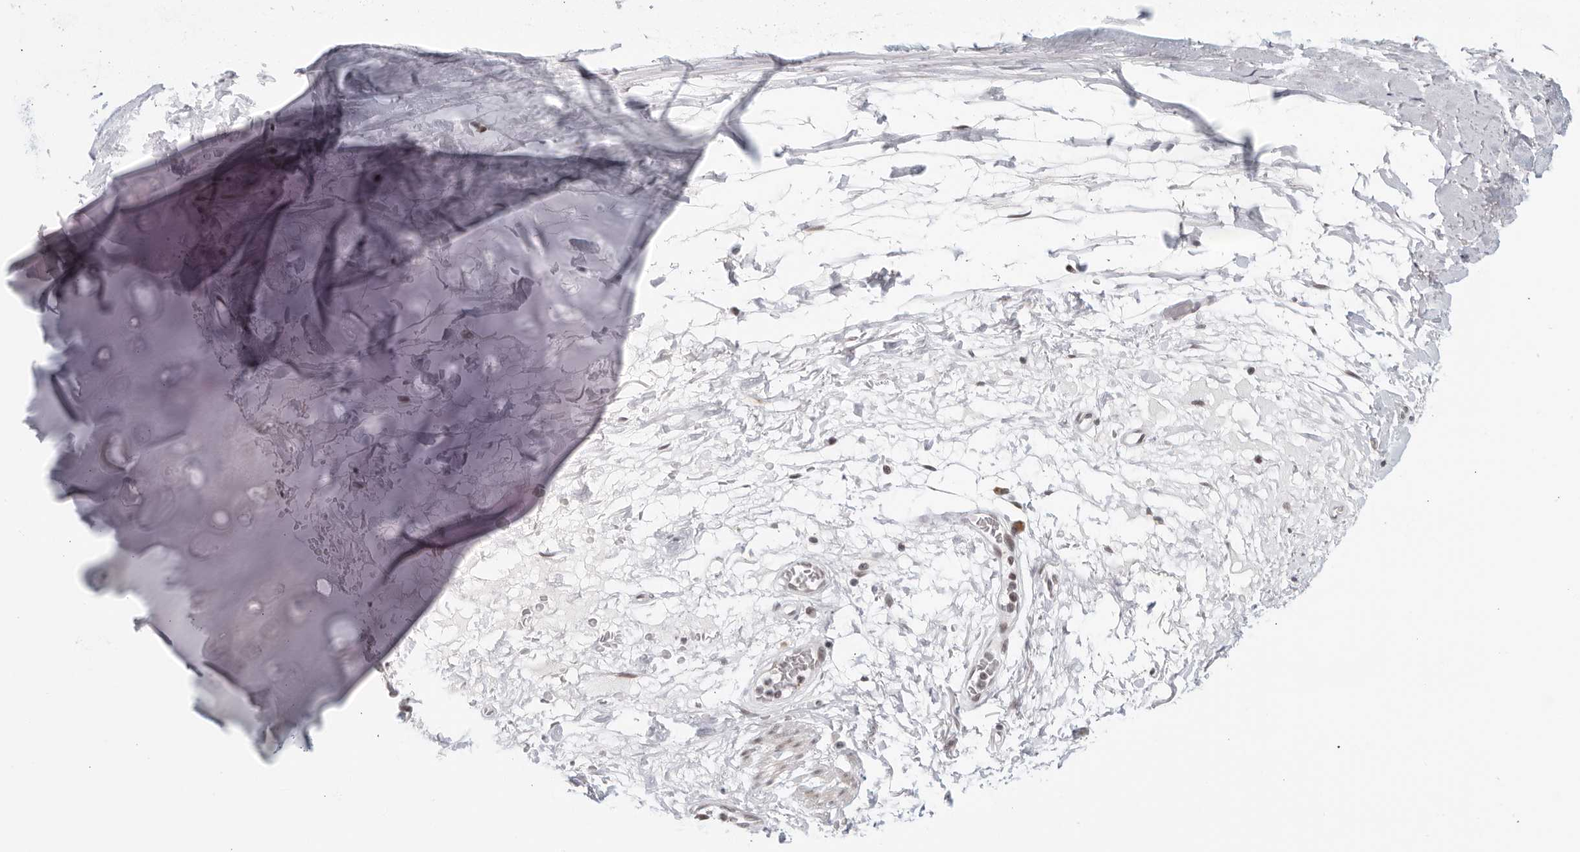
{"staining": {"intensity": "negative", "quantity": "none", "location": "none"}, "tissue": "adipose tissue", "cell_type": "Adipocytes", "image_type": "normal", "snomed": [{"axis": "morphology", "description": "Normal tissue, NOS"}, {"axis": "topography", "description": "Cartilage tissue"}], "caption": "Immunohistochemical staining of normal human adipose tissue demonstrates no significant expression in adipocytes. (DAB IHC with hematoxylin counter stain).", "gene": "RAB11FIP3", "patient": {"sex": "female", "age": 63}}